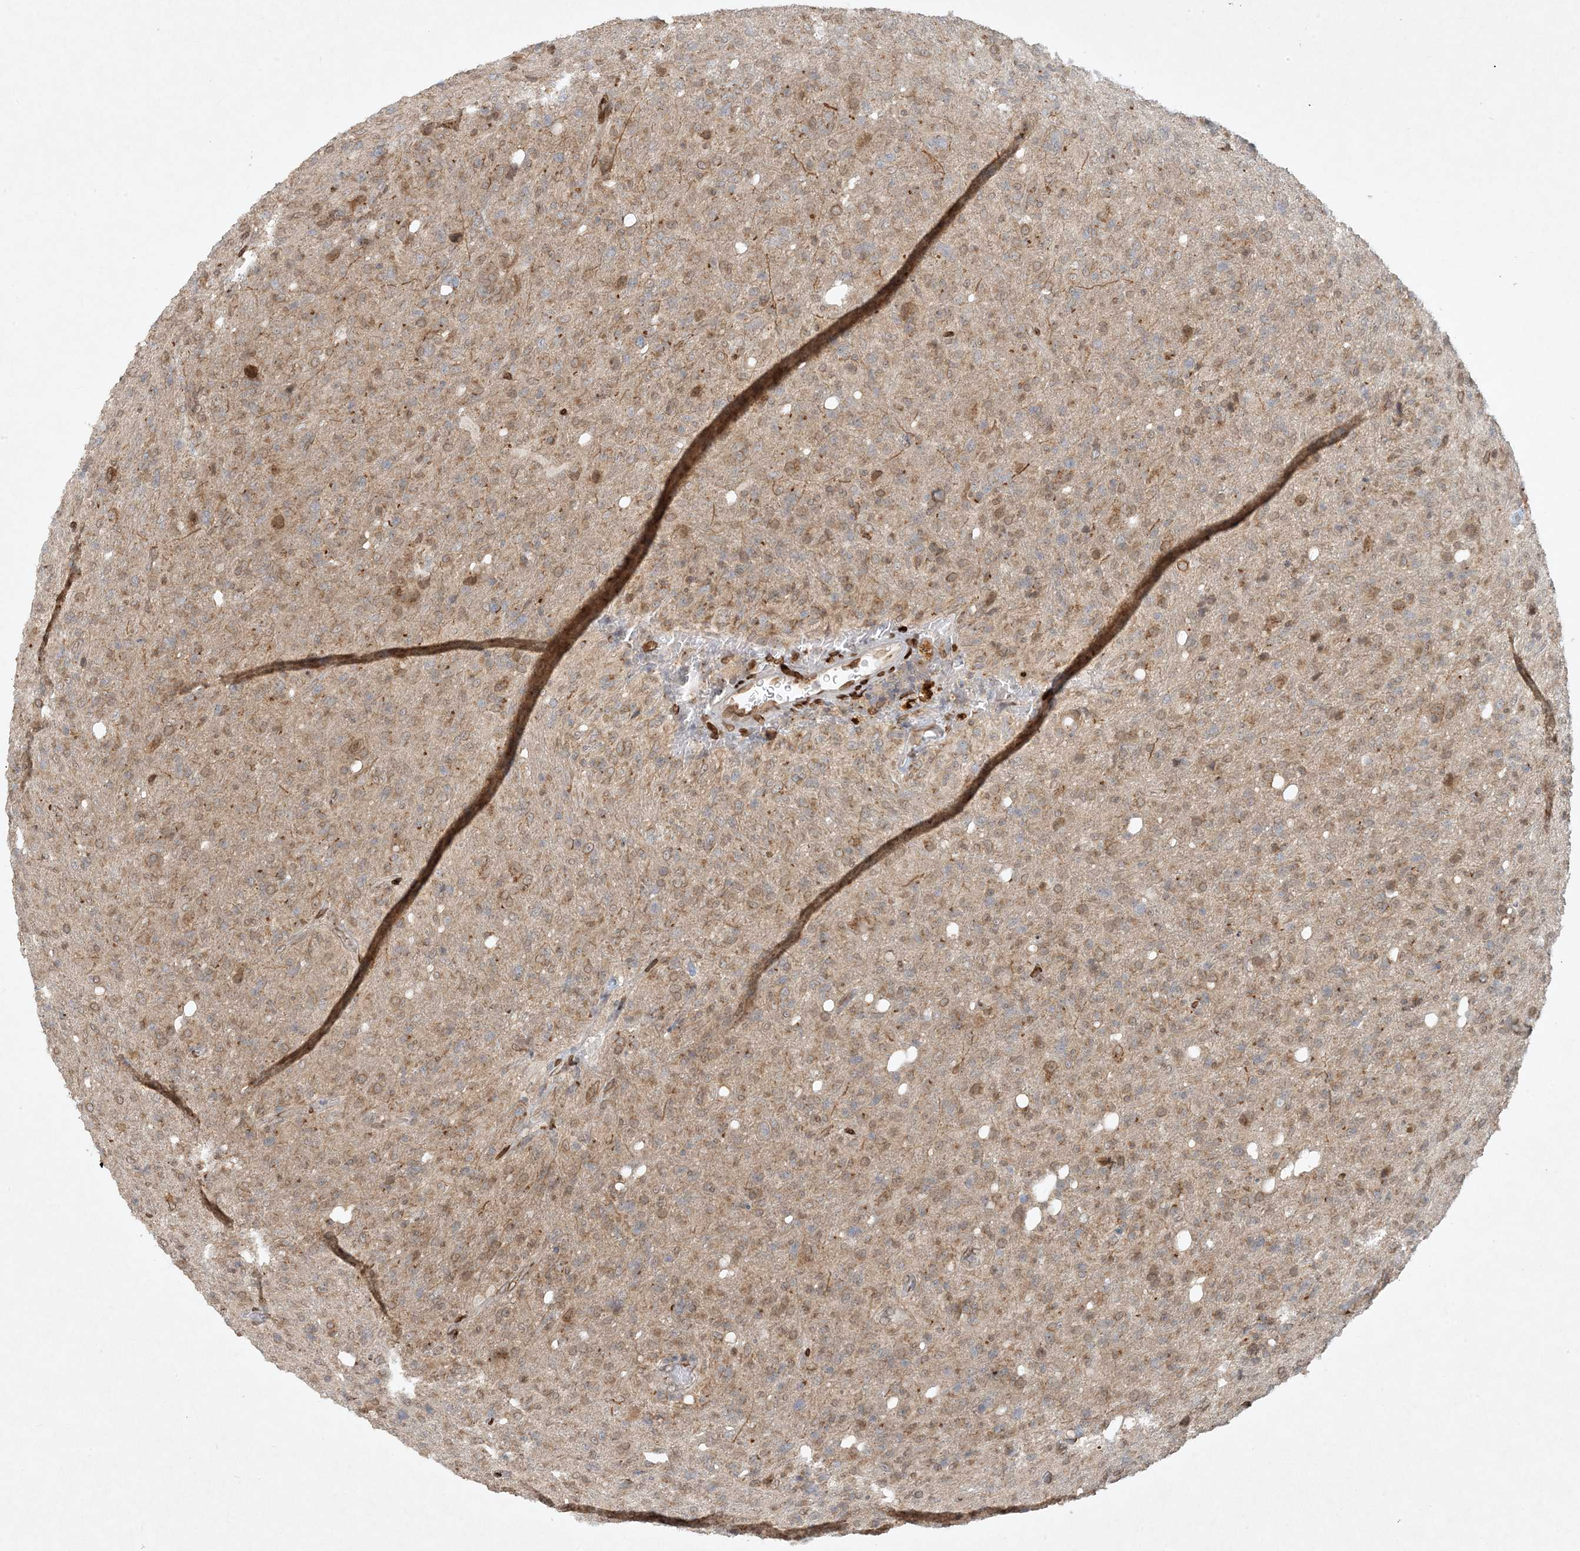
{"staining": {"intensity": "weak", "quantity": ">75%", "location": "cytoplasmic/membranous,nuclear"}, "tissue": "glioma", "cell_type": "Tumor cells", "image_type": "cancer", "snomed": [{"axis": "morphology", "description": "Glioma, malignant, High grade"}, {"axis": "topography", "description": "Brain"}], "caption": "Protein expression analysis of human glioma reveals weak cytoplasmic/membranous and nuclear staining in about >75% of tumor cells. Using DAB (3,3'-diaminobenzidine) (brown) and hematoxylin (blue) stains, captured at high magnification using brightfield microscopy.", "gene": "SLC35A2", "patient": {"sex": "female", "age": 57}}